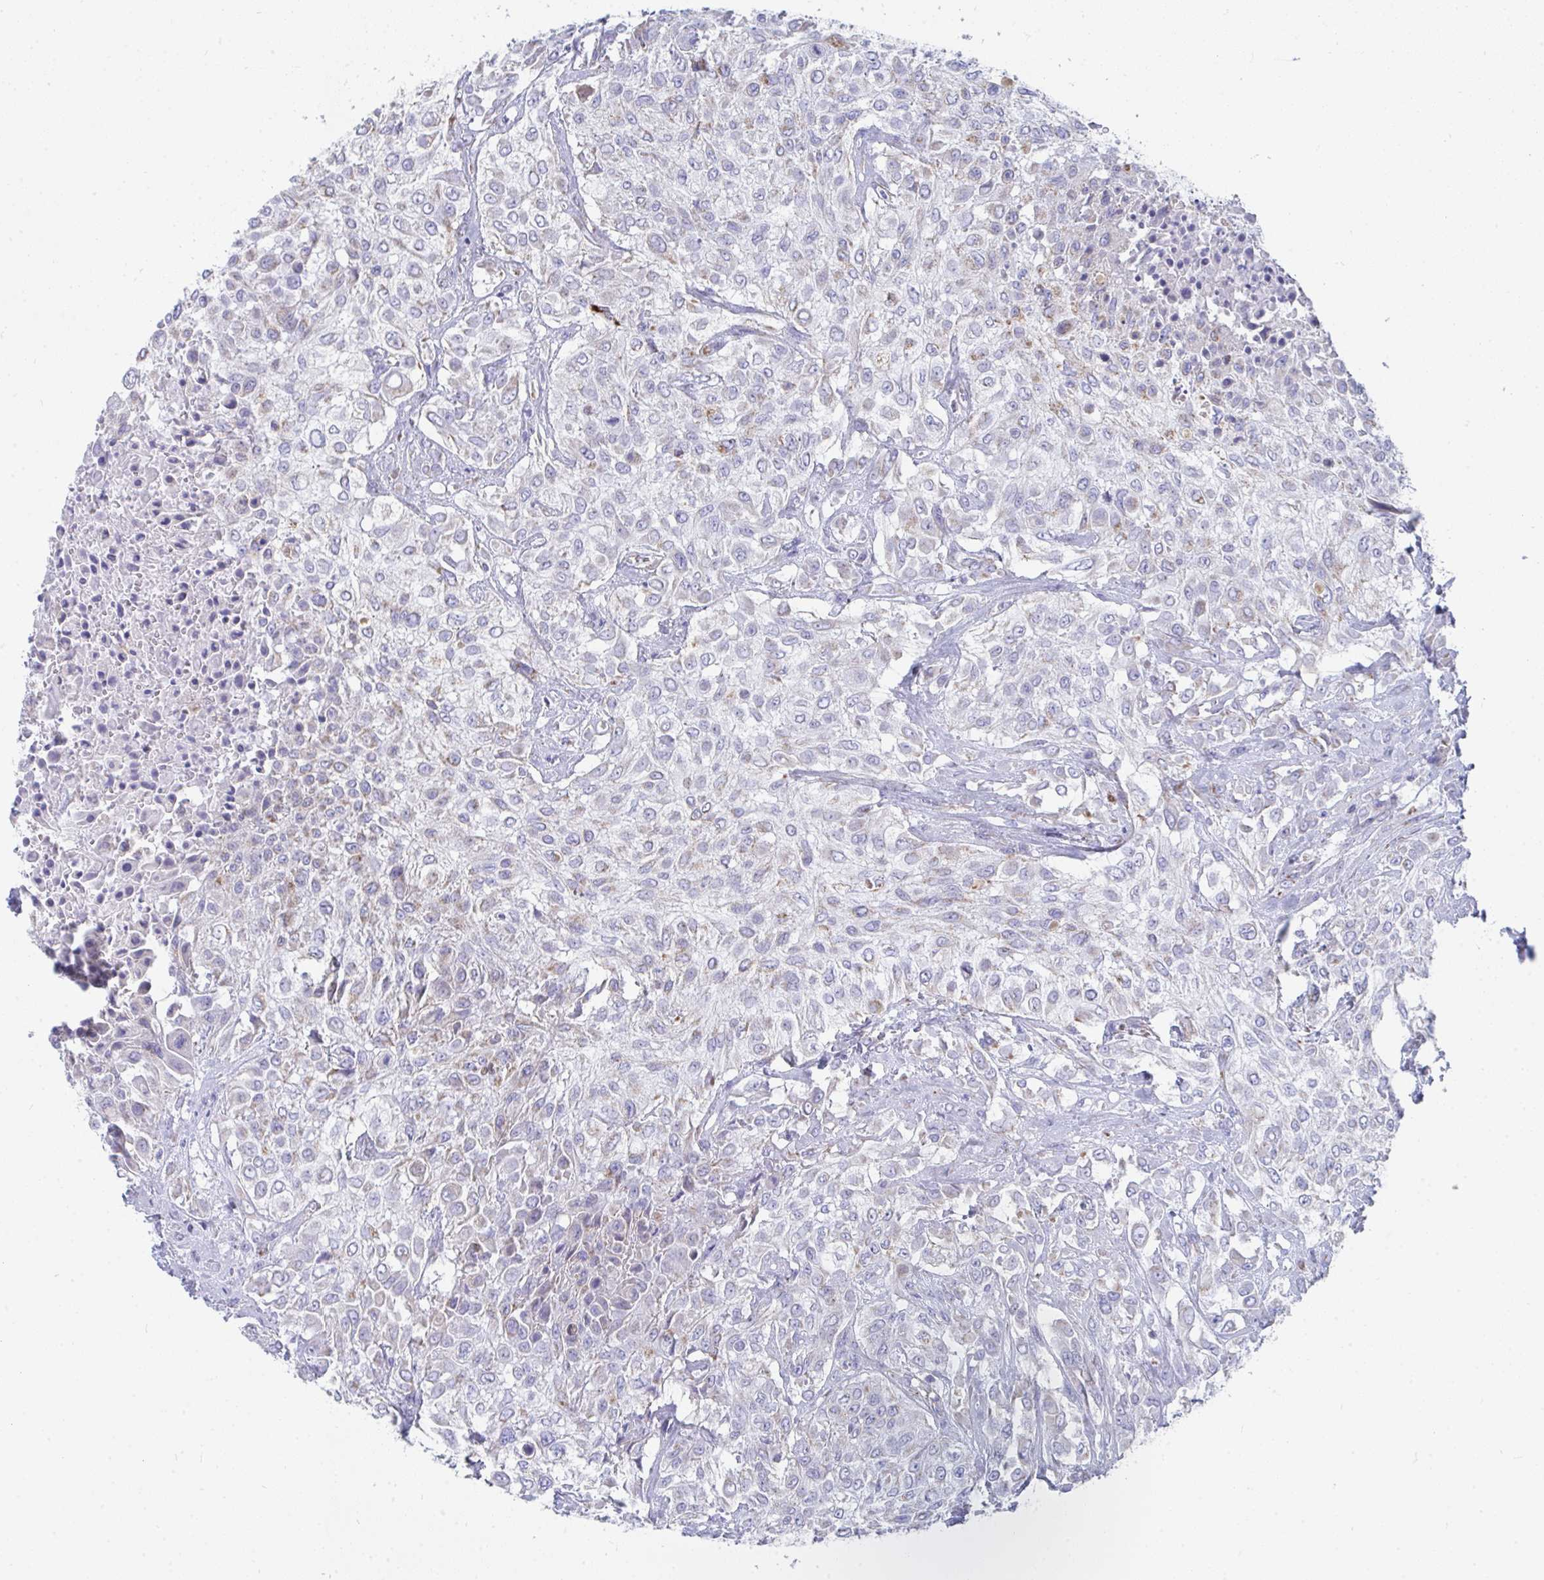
{"staining": {"intensity": "weak", "quantity": "<25%", "location": "cytoplasmic/membranous"}, "tissue": "urothelial cancer", "cell_type": "Tumor cells", "image_type": "cancer", "snomed": [{"axis": "morphology", "description": "Urothelial carcinoma, High grade"}, {"axis": "topography", "description": "Urinary bladder"}], "caption": "Protein analysis of urothelial carcinoma (high-grade) reveals no significant expression in tumor cells. The staining was performed using DAB to visualize the protein expression in brown, while the nuclei were stained in blue with hematoxylin (Magnification: 20x).", "gene": "AIFM1", "patient": {"sex": "male", "age": 57}}